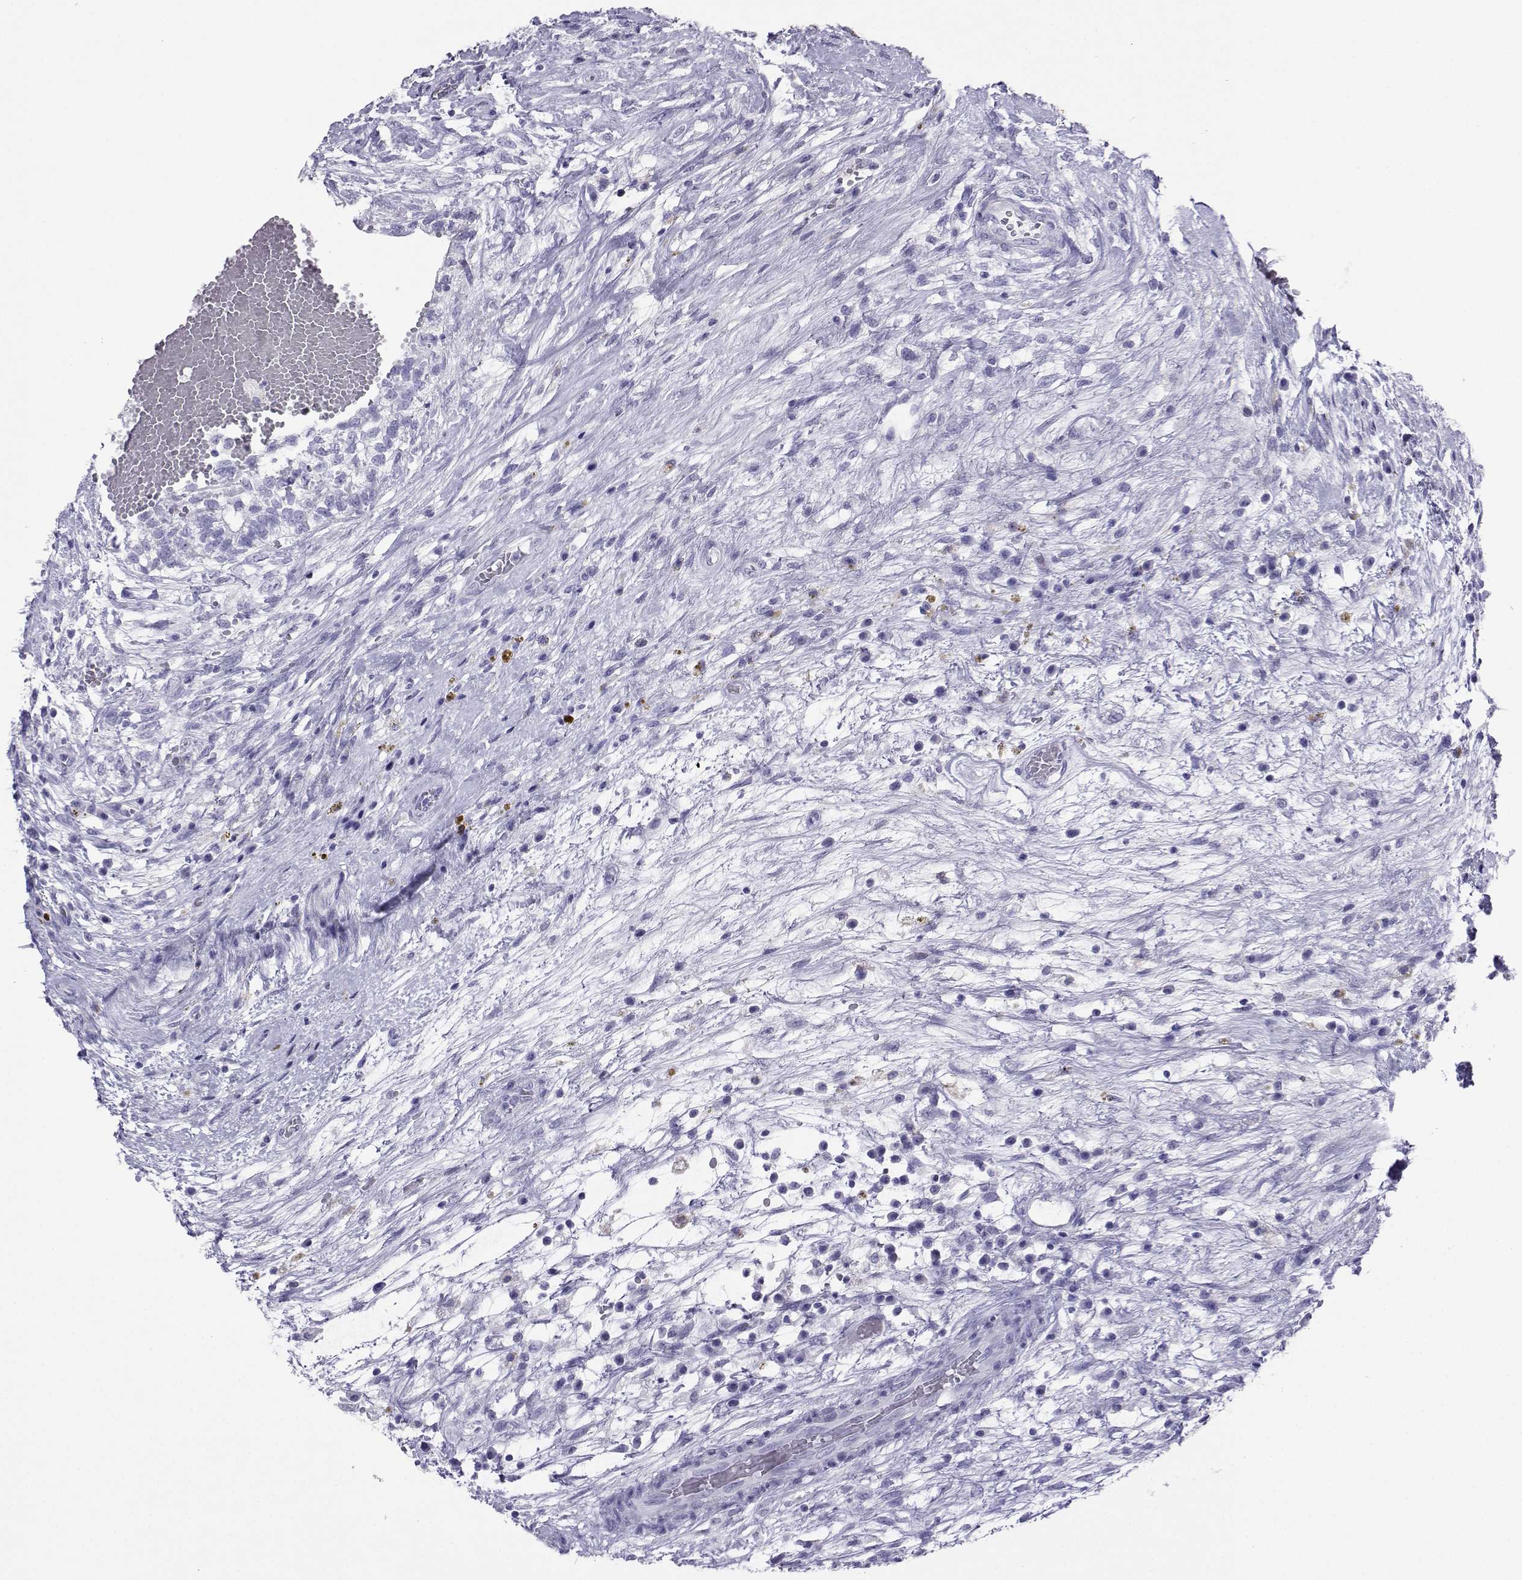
{"staining": {"intensity": "negative", "quantity": "none", "location": "none"}, "tissue": "testis cancer", "cell_type": "Tumor cells", "image_type": "cancer", "snomed": [{"axis": "morphology", "description": "Normal tissue, NOS"}, {"axis": "morphology", "description": "Carcinoma, Embryonal, NOS"}, {"axis": "topography", "description": "Testis"}, {"axis": "topography", "description": "Epididymis"}], "caption": "This is an immunohistochemistry image of testis cancer. There is no expression in tumor cells.", "gene": "LORICRIN", "patient": {"sex": "male", "age": 32}}